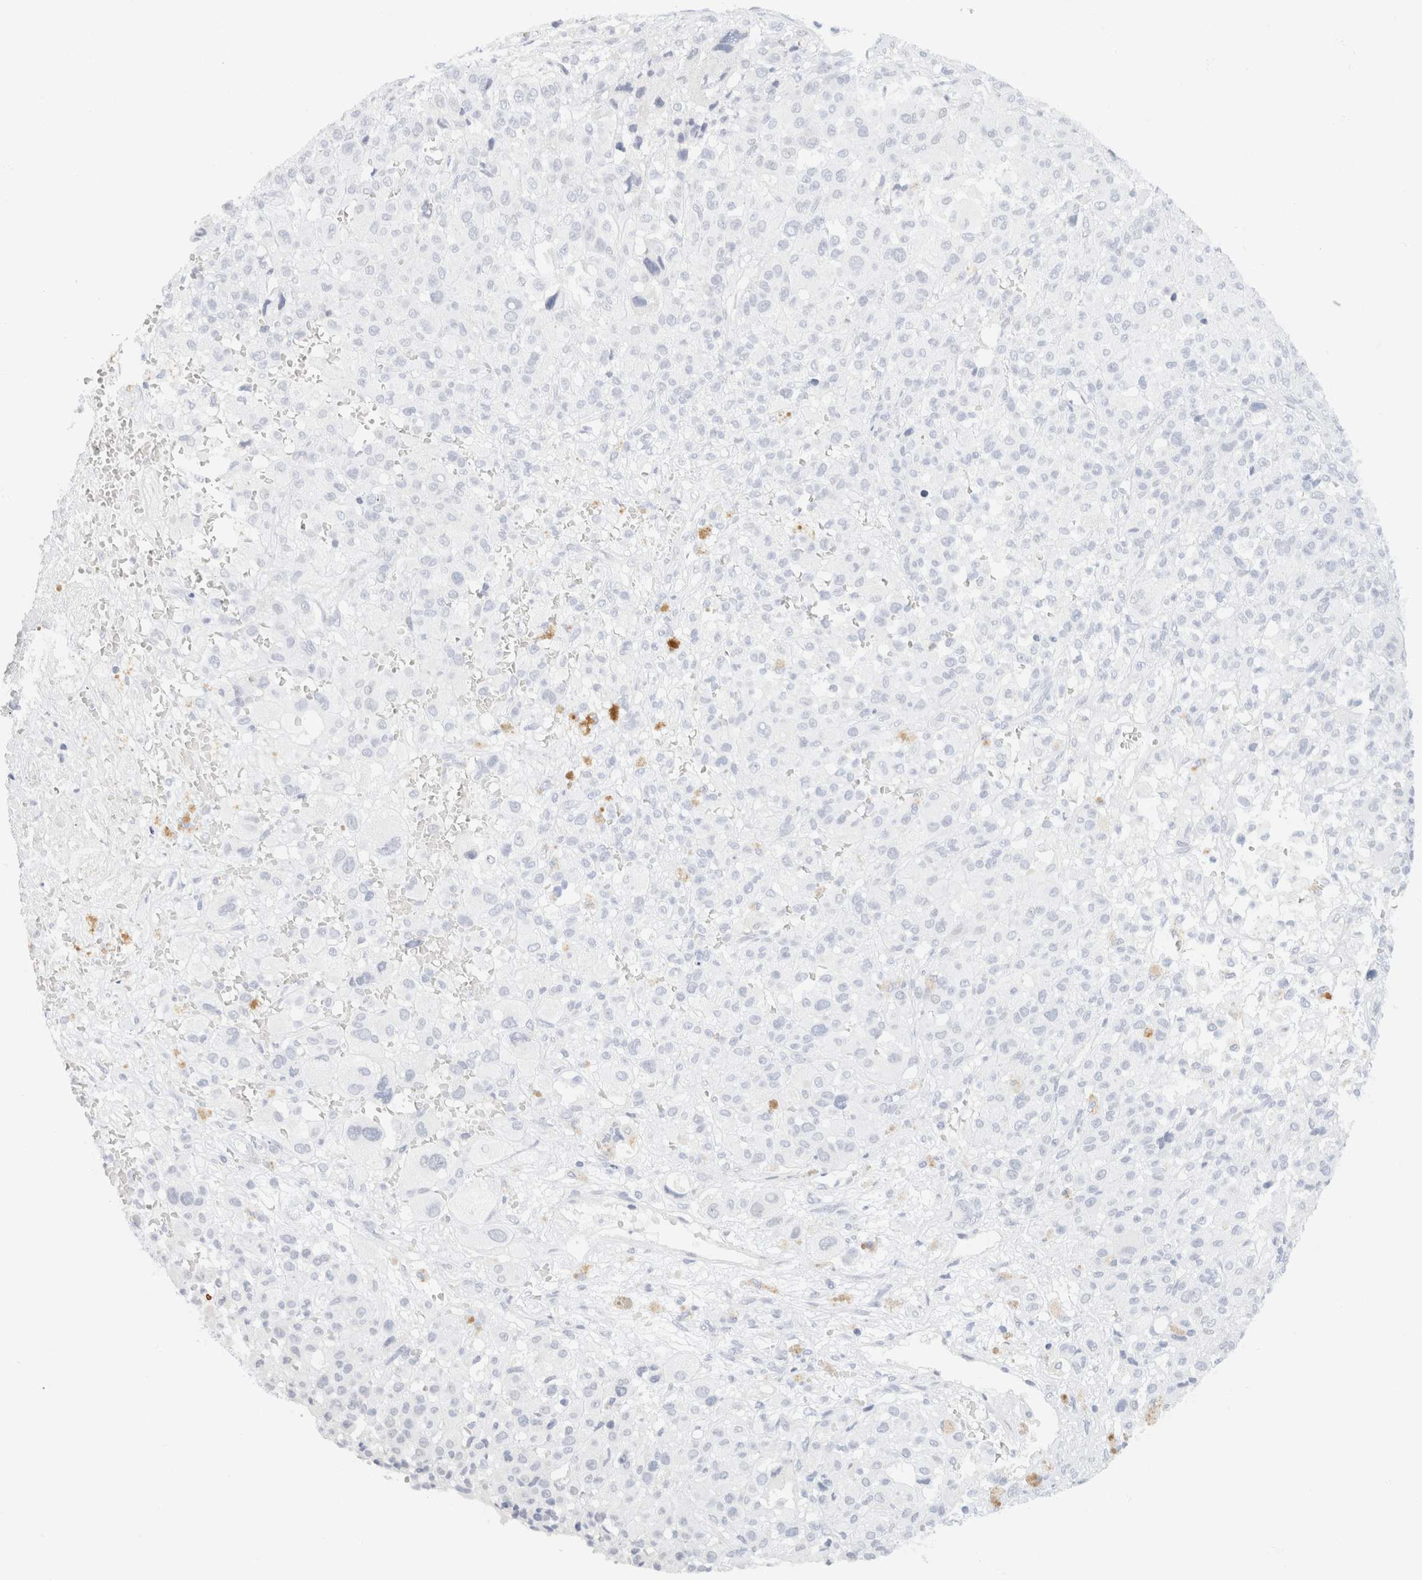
{"staining": {"intensity": "negative", "quantity": "none", "location": "none"}, "tissue": "melanoma", "cell_type": "Tumor cells", "image_type": "cancer", "snomed": [{"axis": "morphology", "description": "Malignant melanoma, Metastatic site"}, {"axis": "topography", "description": "Skin"}], "caption": "Immunohistochemical staining of human melanoma shows no significant expression in tumor cells.", "gene": "KRT20", "patient": {"sex": "female", "age": 74}}